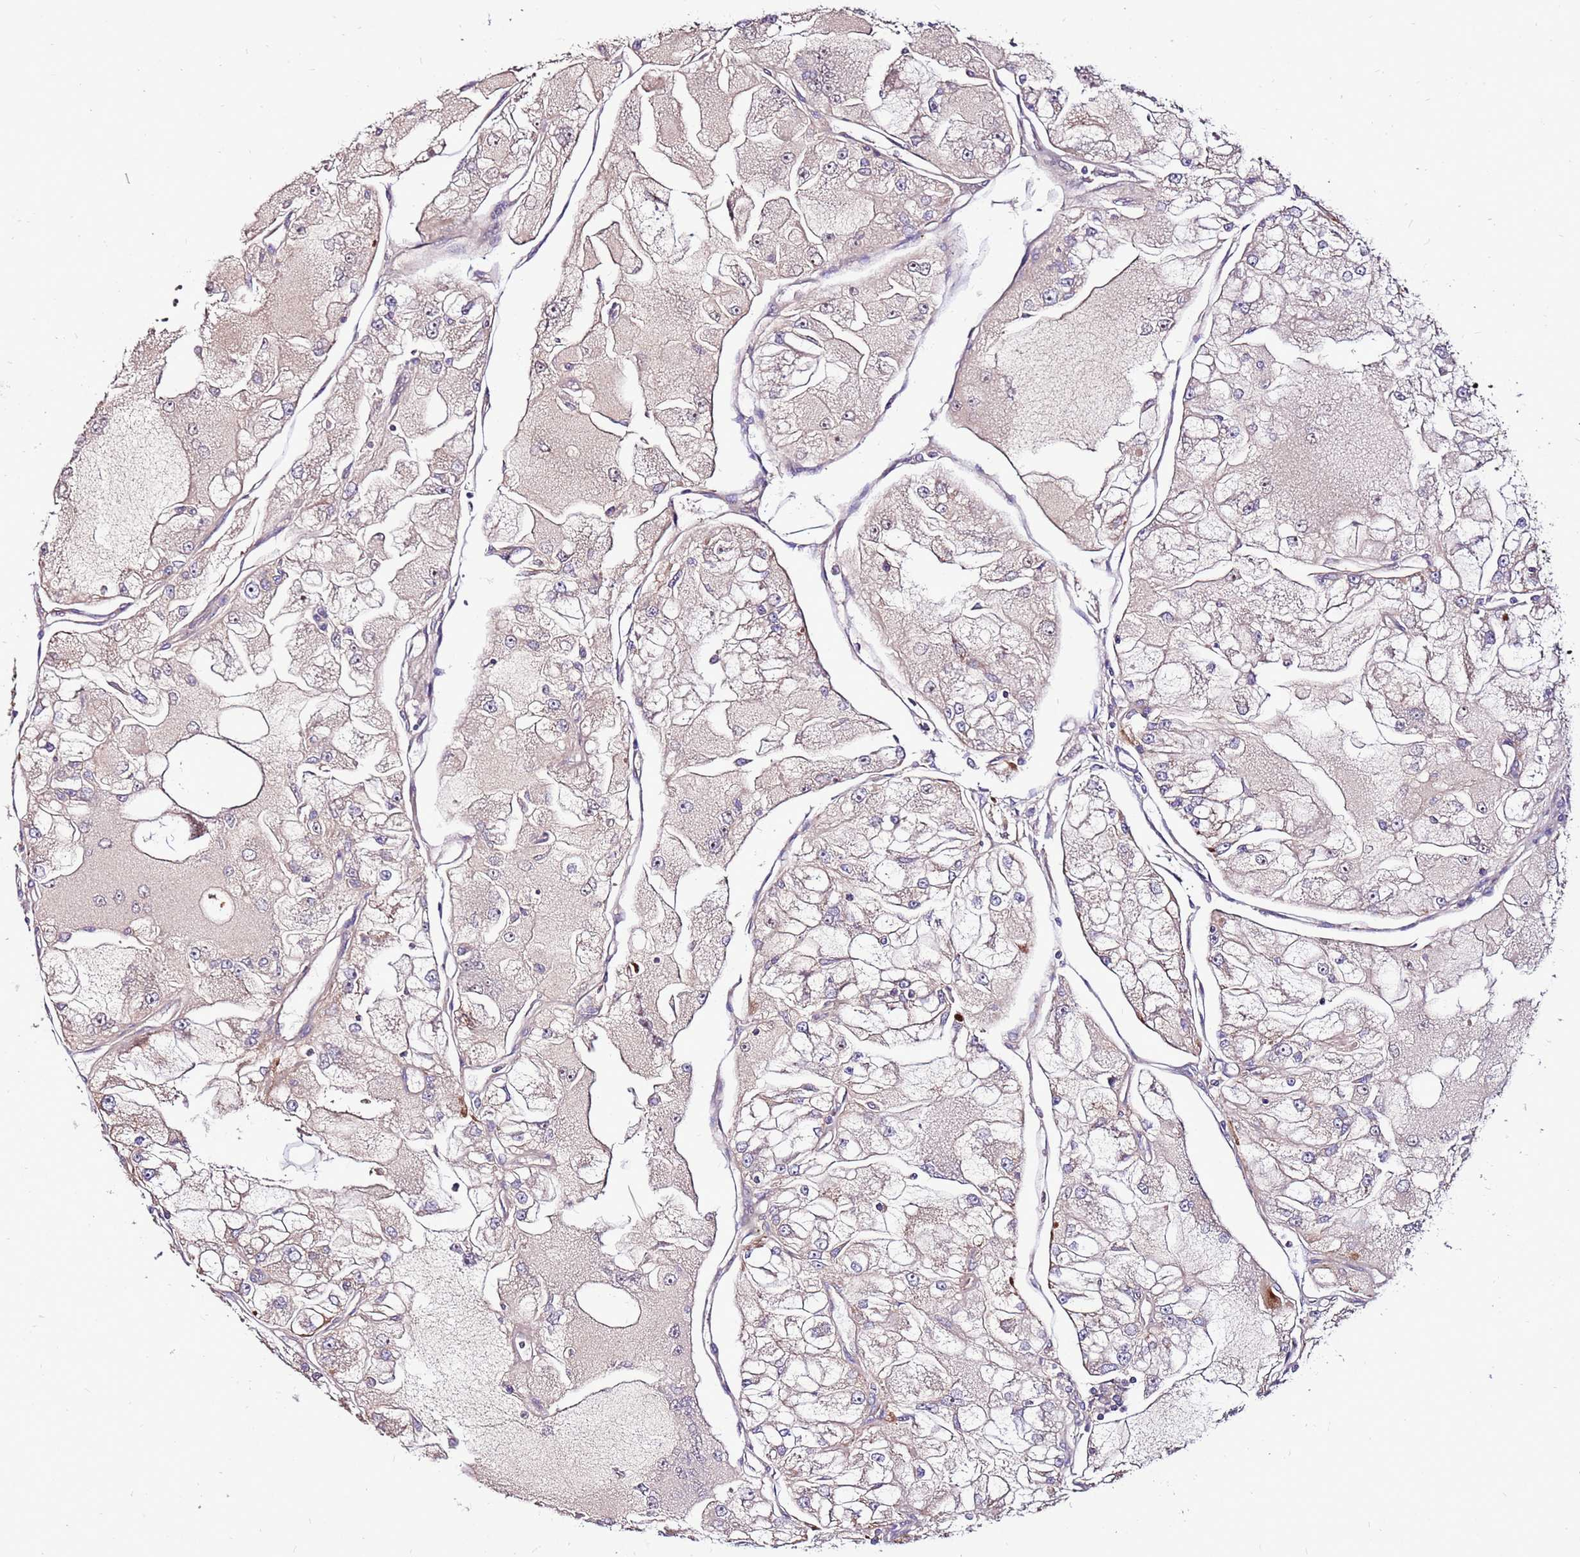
{"staining": {"intensity": "negative", "quantity": "none", "location": "none"}, "tissue": "renal cancer", "cell_type": "Tumor cells", "image_type": "cancer", "snomed": [{"axis": "morphology", "description": "Adenocarcinoma, NOS"}, {"axis": "topography", "description": "Kidney"}], "caption": "High magnification brightfield microscopy of renal cancer stained with DAB (3,3'-diaminobenzidine) (brown) and counterstained with hematoxylin (blue): tumor cells show no significant expression. The staining was performed using DAB (3,3'-diaminobenzidine) to visualize the protein expression in brown, while the nuclei were stained in blue with hematoxylin (Magnification: 20x).", "gene": "SPSB3", "patient": {"sex": "female", "age": 72}}